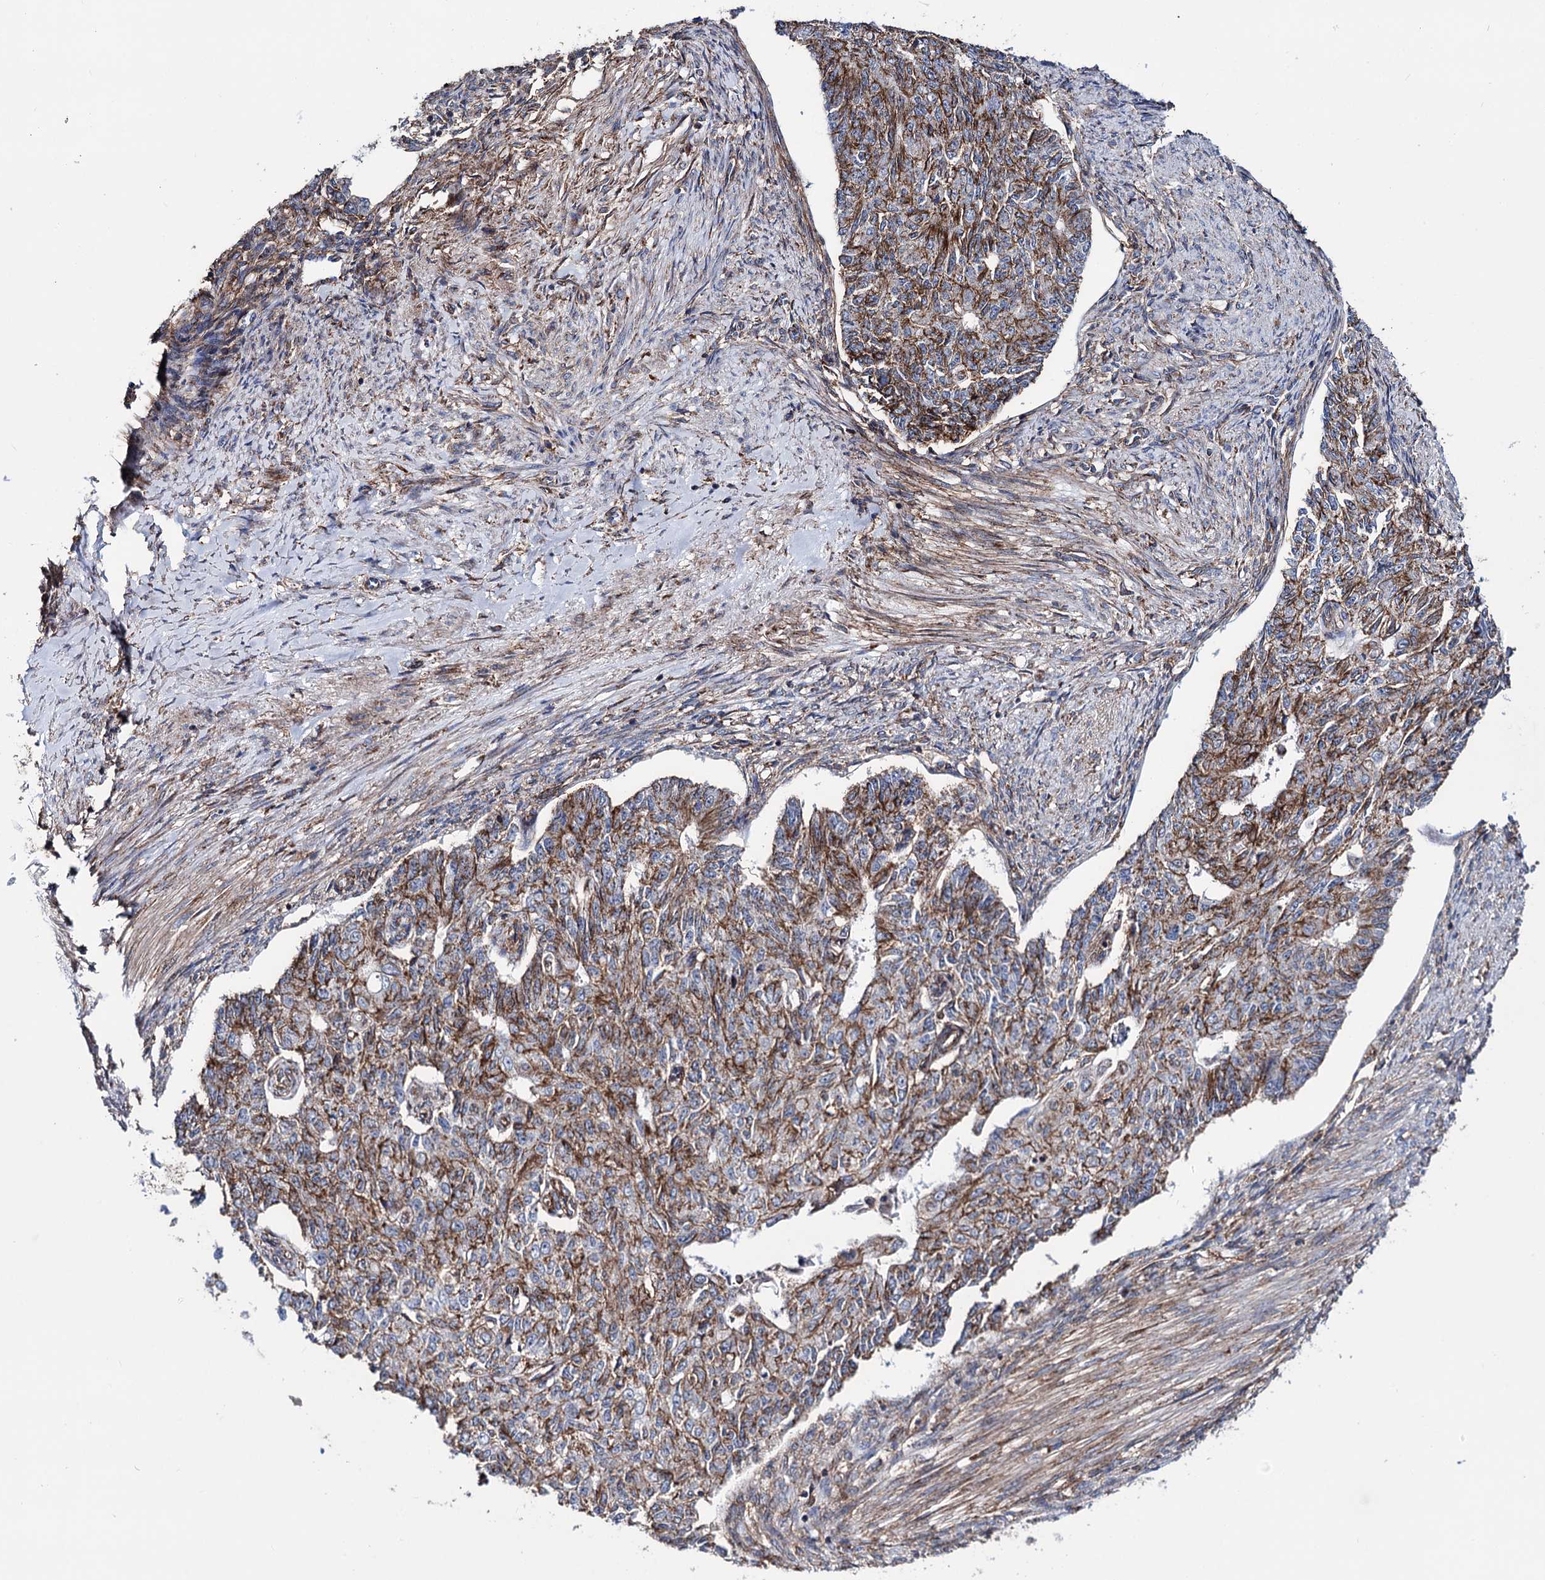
{"staining": {"intensity": "moderate", "quantity": ">75%", "location": "cytoplasmic/membranous"}, "tissue": "endometrial cancer", "cell_type": "Tumor cells", "image_type": "cancer", "snomed": [{"axis": "morphology", "description": "Adenocarcinoma, NOS"}, {"axis": "topography", "description": "Endometrium"}], "caption": "Moderate cytoplasmic/membranous staining is identified in approximately >75% of tumor cells in endometrial cancer. (IHC, brightfield microscopy, high magnification).", "gene": "DEF6", "patient": {"sex": "female", "age": 32}}